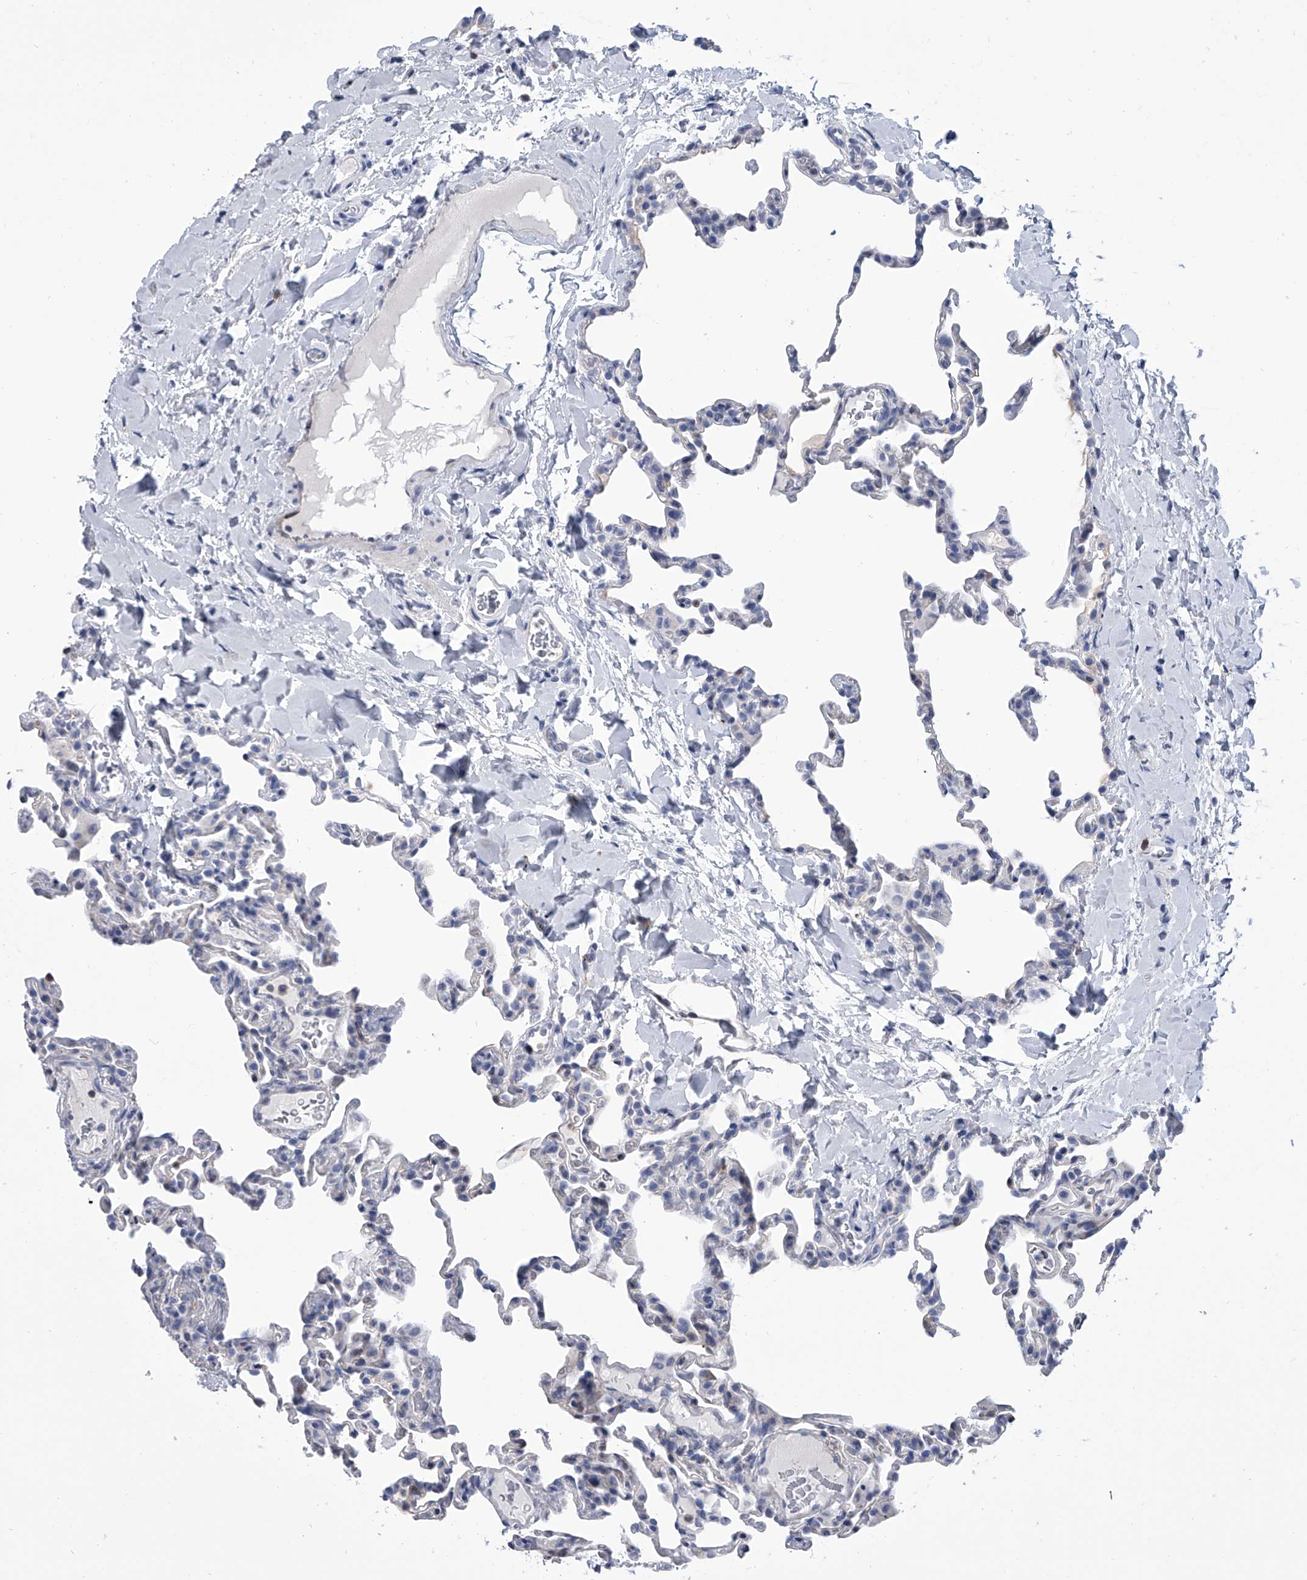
{"staining": {"intensity": "negative", "quantity": "none", "location": "none"}, "tissue": "lung", "cell_type": "Alveolar cells", "image_type": "normal", "snomed": [{"axis": "morphology", "description": "Normal tissue, NOS"}, {"axis": "topography", "description": "Lung"}], "caption": "Alveolar cells are negative for brown protein staining in benign lung. (DAB (3,3'-diaminobenzidine) immunohistochemistry, high magnification).", "gene": "SERPINB9", "patient": {"sex": "male", "age": 20}}